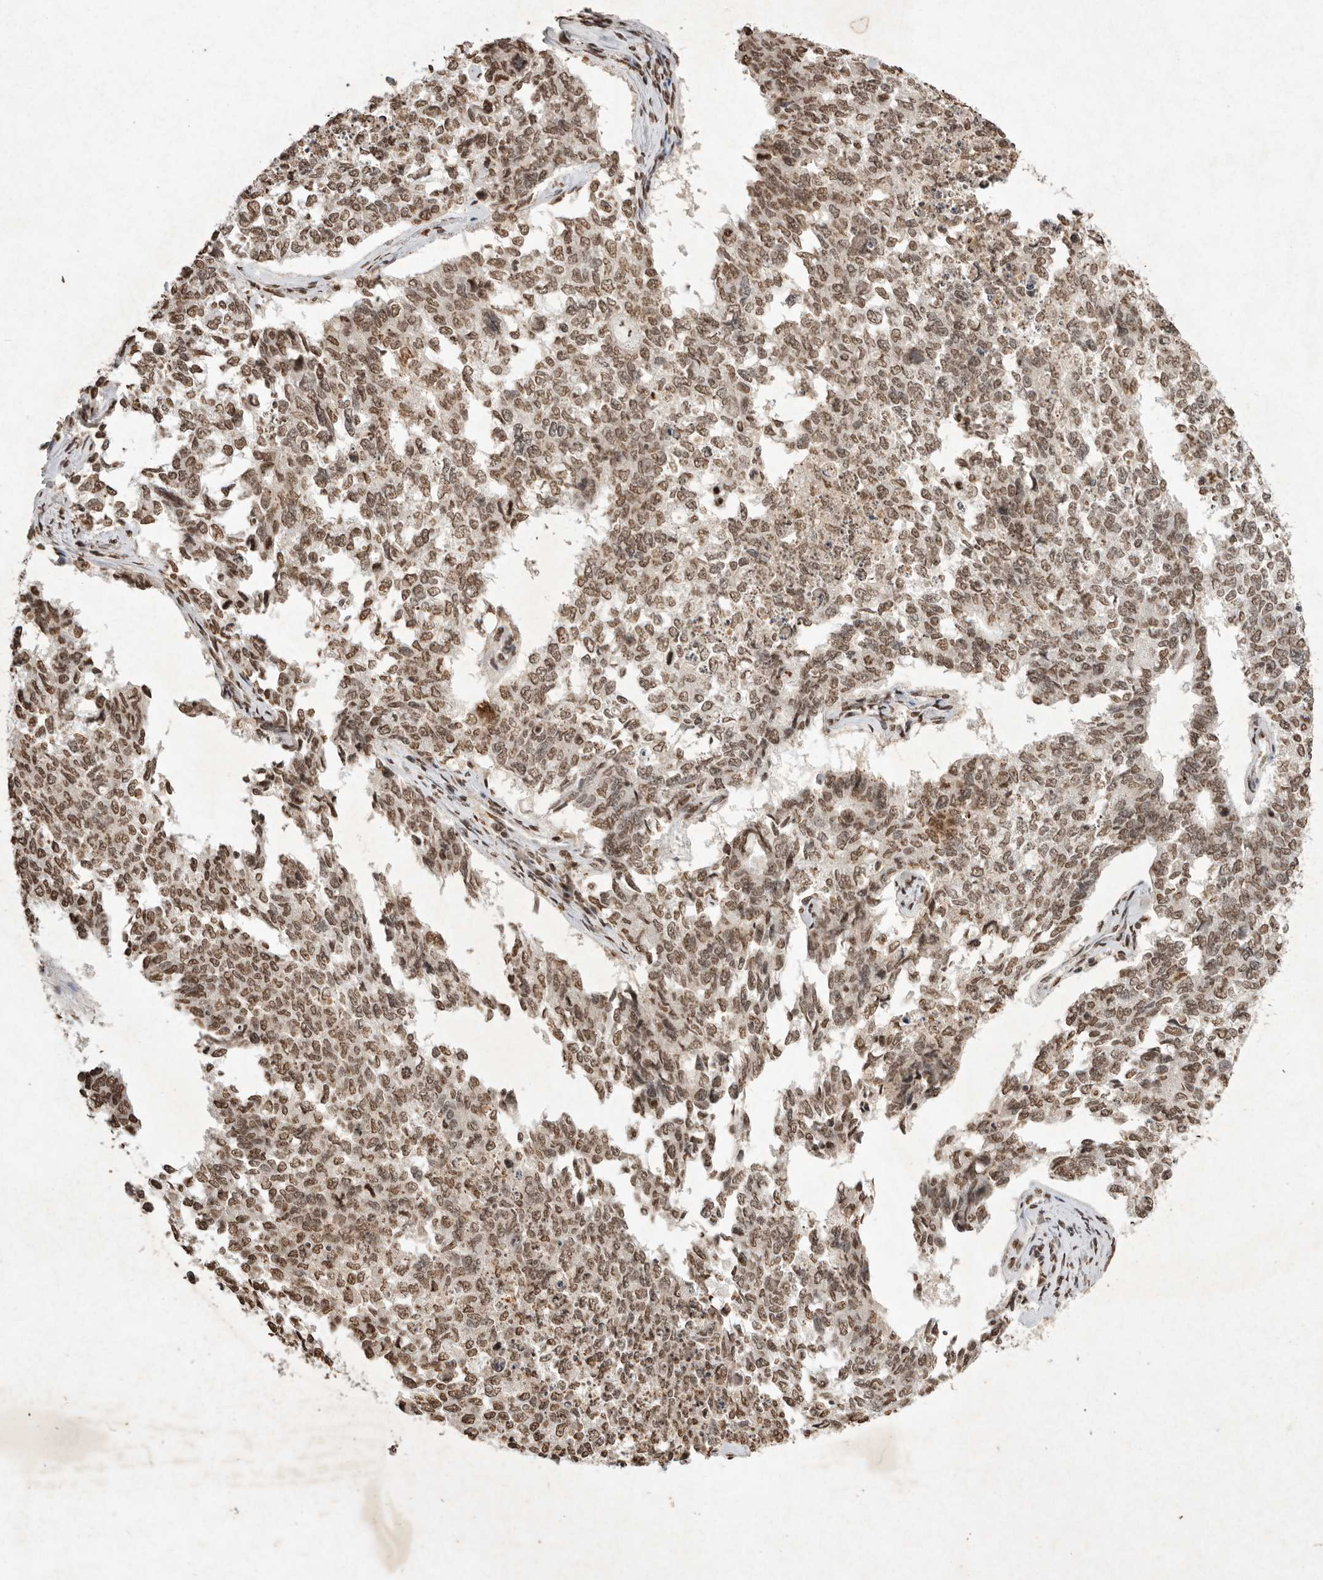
{"staining": {"intensity": "moderate", "quantity": ">75%", "location": "nuclear"}, "tissue": "cervical cancer", "cell_type": "Tumor cells", "image_type": "cancer", "snomed": [{"axis": "morphology", "description": "Squamous cell carcinoma, NOS"}, {"axis": "topography", "description": "Cervix"}], "caption": "This is an image of immunohistochemistry (IHC) staining of squamous cell carcinoma (cervical), which shows moderate staining in the nuclear of tumor cells.", "gene": "NKX3-2", "patient": {"sex": "female", "age": 63}}